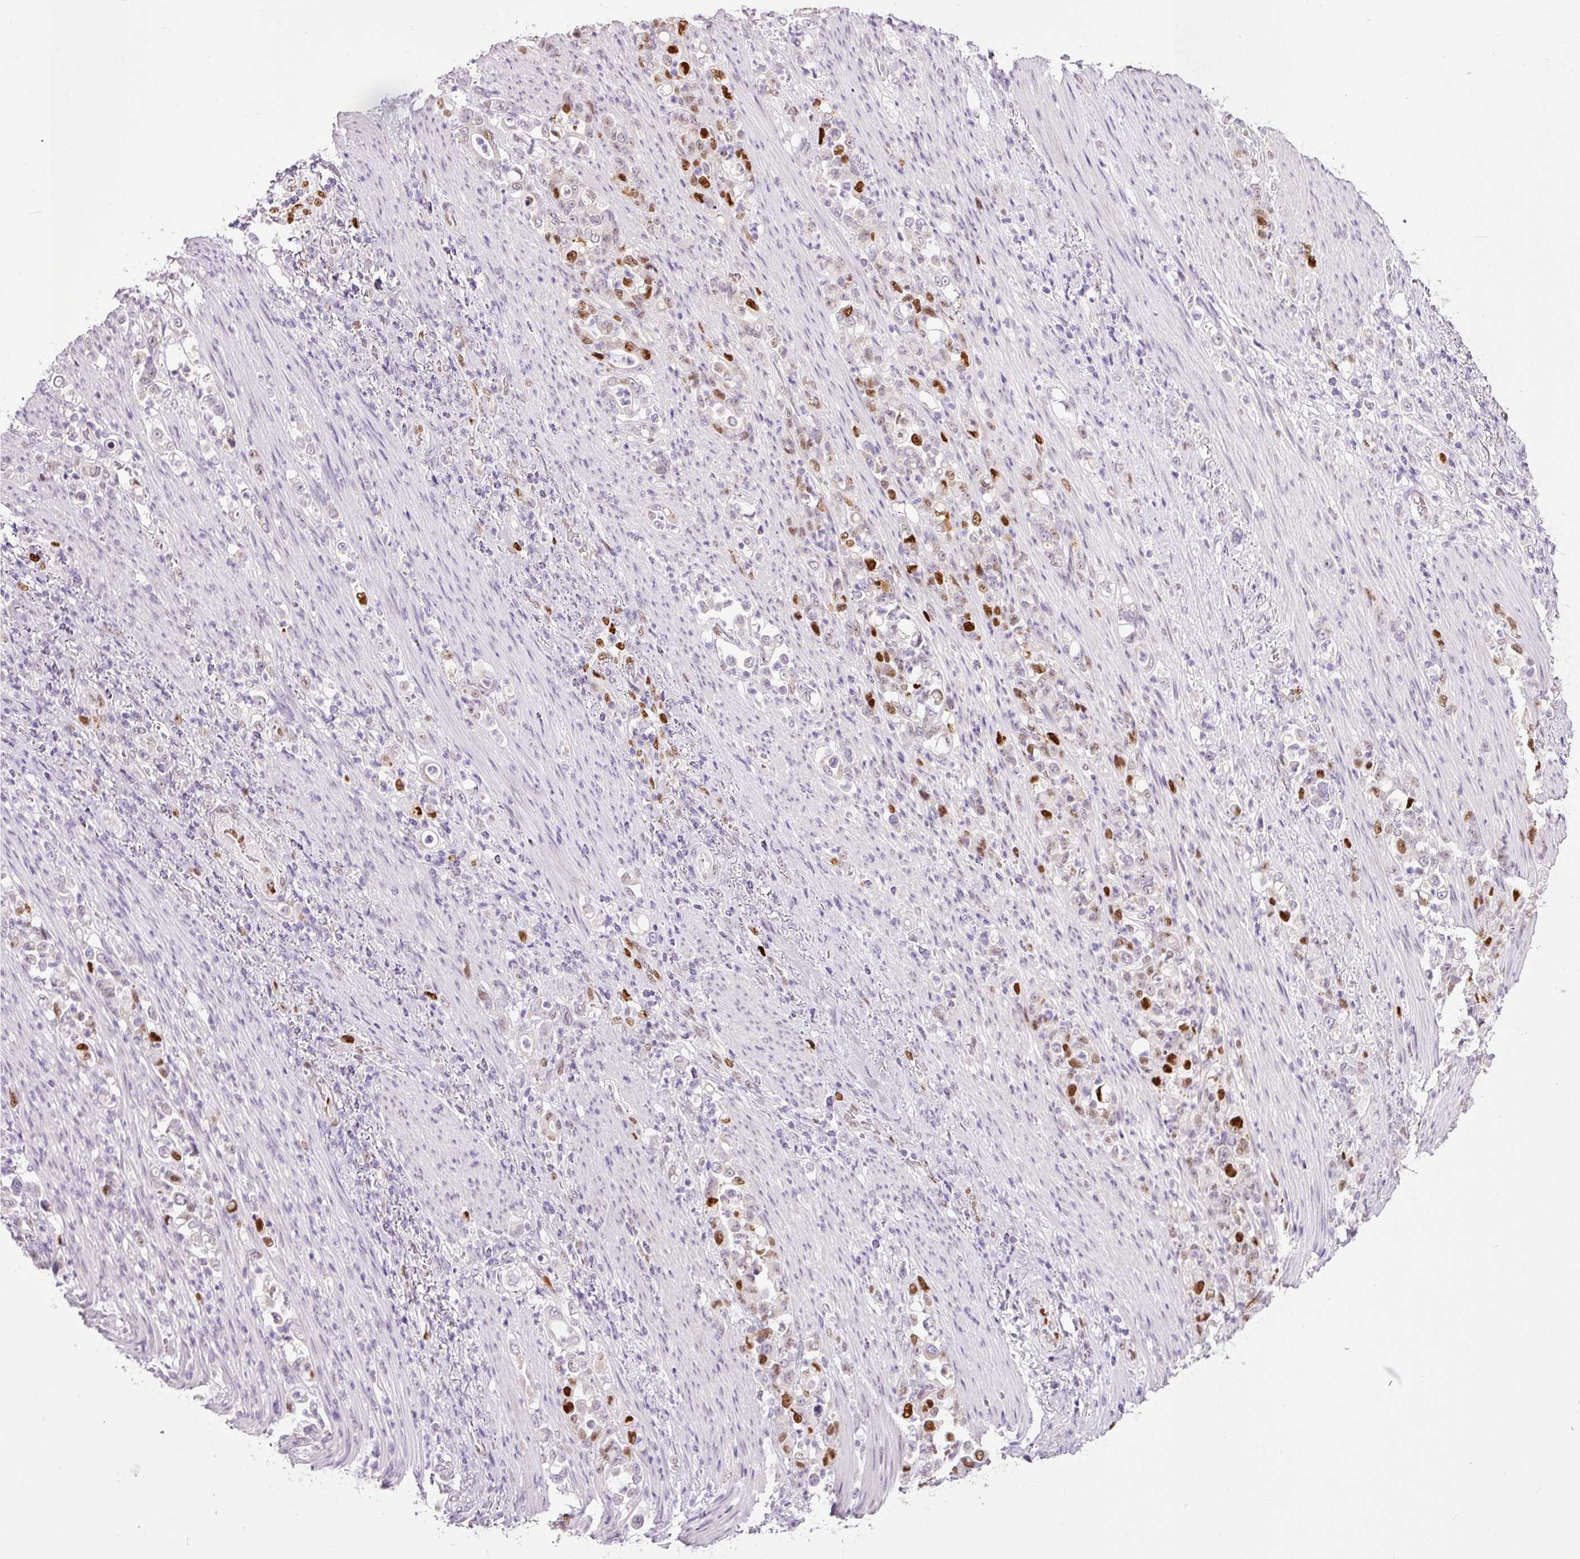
{"staining": {"intensity": "moderate", "quantity": "25%-75%", "location": "nuclear"}, "tissue": "stomach cancer", "cell_type": "Tumor cells", "image_type": "cancer", "snomed": [{"axis": "morphology", "description": "Normal tissue, NOS"}, {"axis": "morphology", "description": "Adenocarcinoma, NOS"}, {"axis": "topography", "description": "Stomach"}], "caption": "This image demonstrates immunohistochemistry (IHC) staining of stomach cancer, with medium moderate nuclear staining in approximately 25%-75% of tumor cells.", "gene": "KPNA2", "patient": {"sex": "female", "age": 79}}